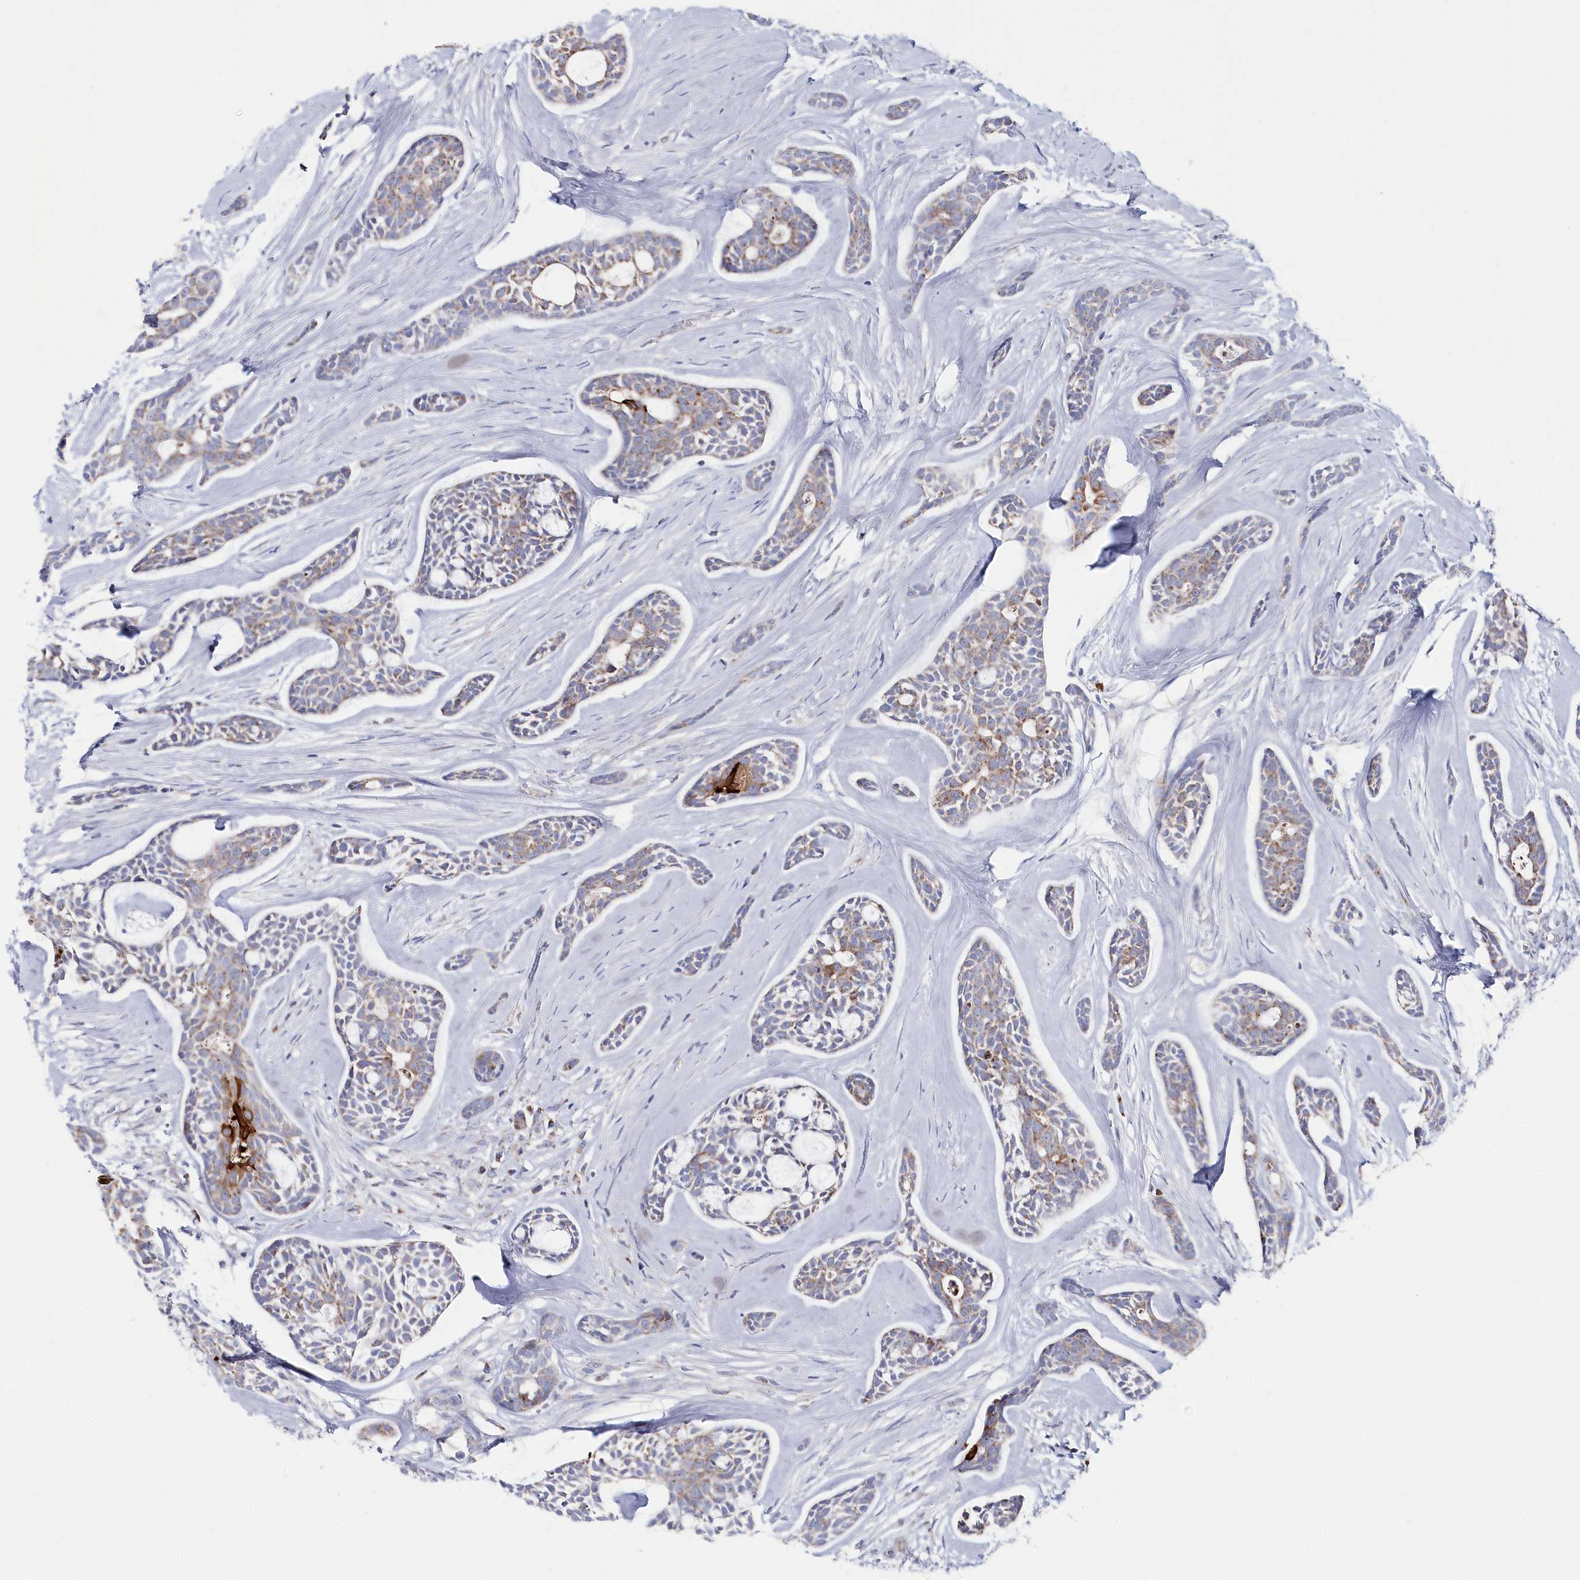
{"staining": {"intensity": "strong", "quantity": "<25%", "location": "cytoplasmic/membranous"}, "tissue": "head and neck cancer", "cell_type": "Tumor cells", "image_type": "cancer", "snomed": [{"axis": "morphology", "description": "Adenocarcinoma, NOS"}, {"axis": "topography", "description": "Subcutis"}, {"axis": "topography", "description": "Head-Neck"}], "caption": "A micrograph showing strong cytoplasmic/membranous positivity in approximately <25% of tumor cells in adenocarcinoma (head and neck), as visualized by brown immunohistochemical staining.", "gene": "GLS2", "patient": {"sex": "female", "age": 73}}